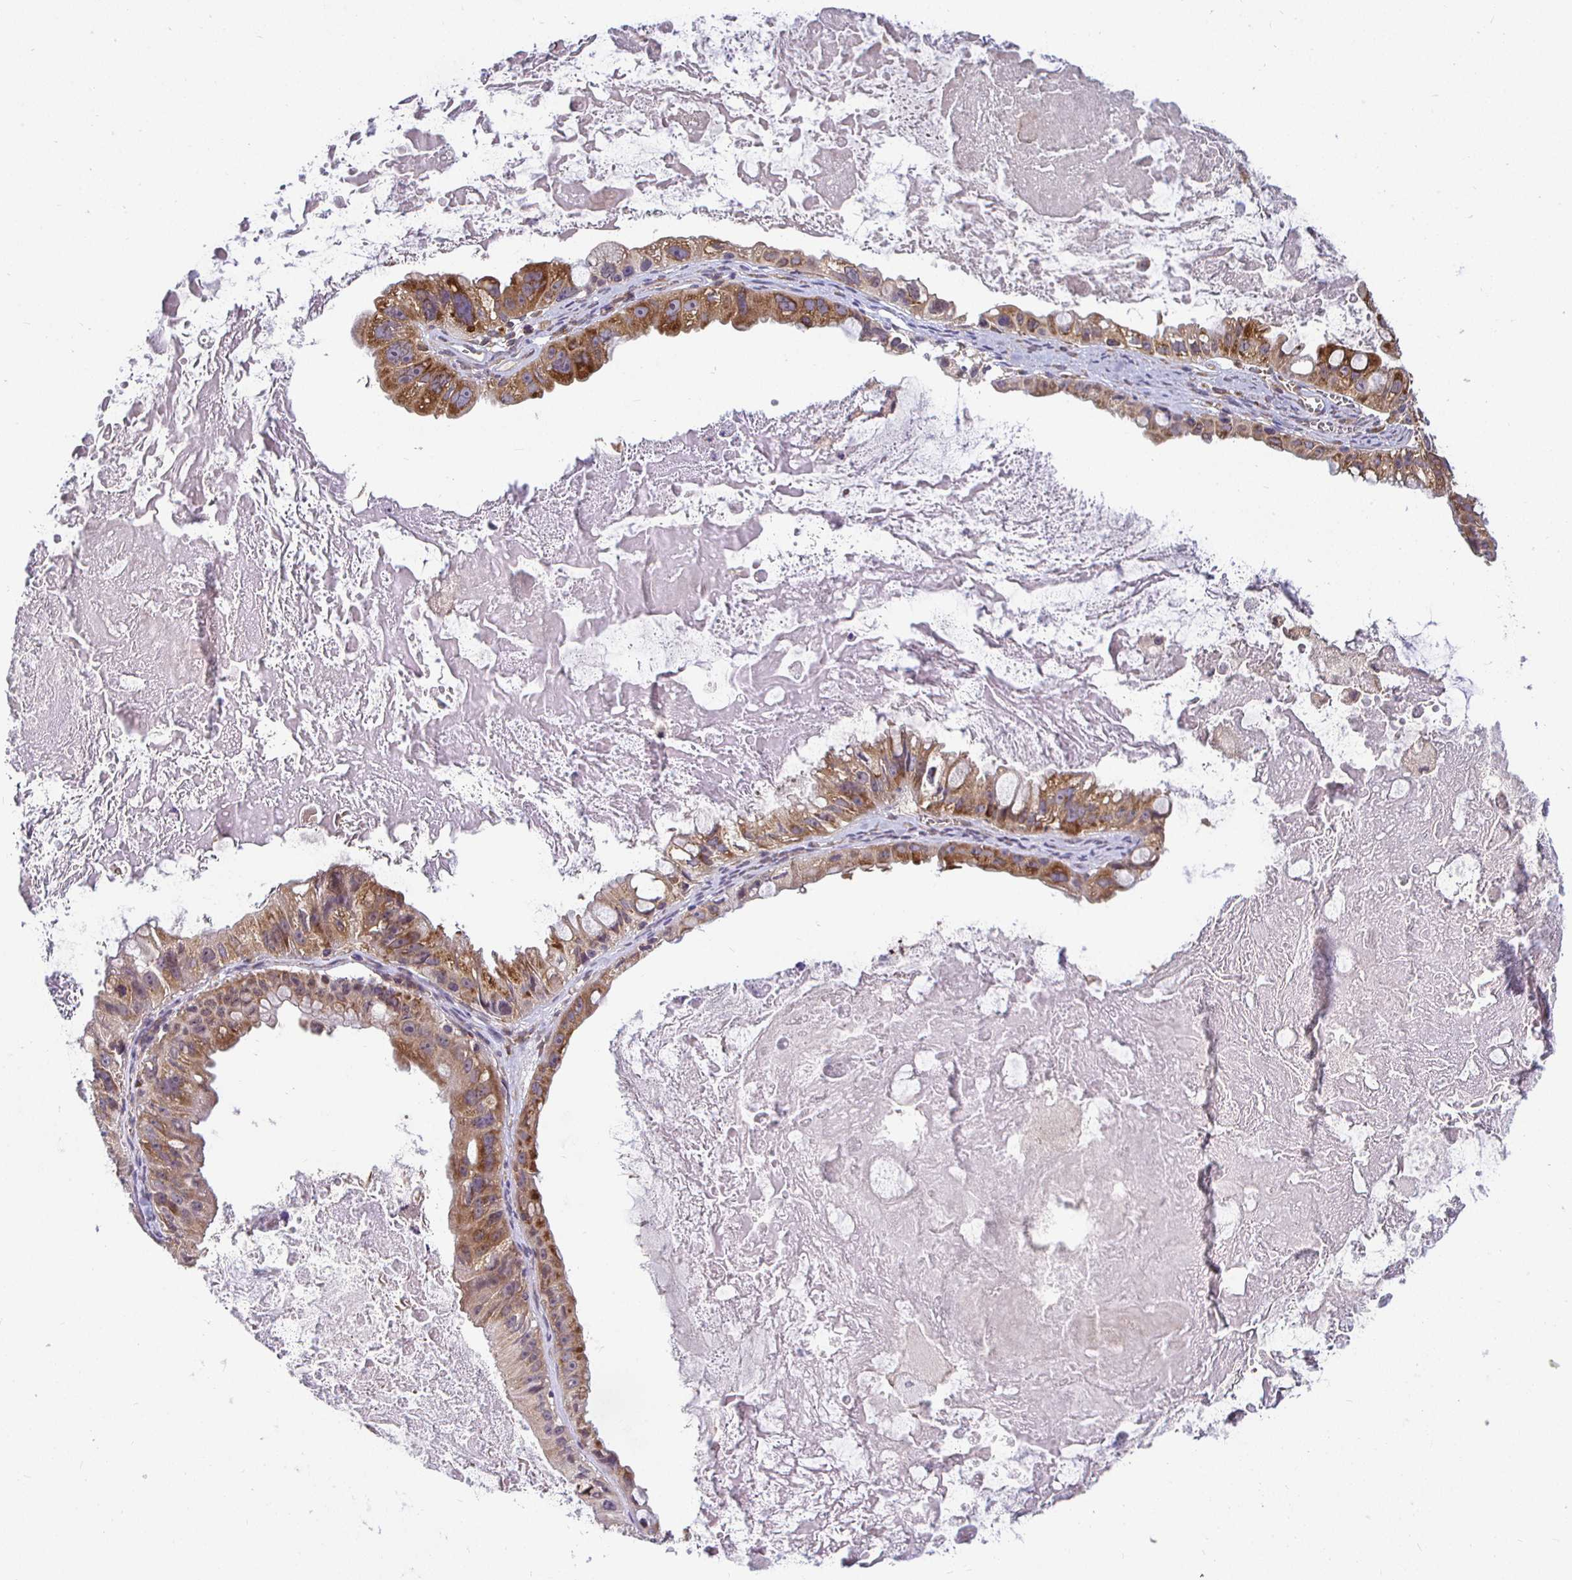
{"staining": {"intensity": "moderate", "quantity": "25%-75%", "location": "cytoplasmic/membranous"}, "tissue": "ovarian cancer", "cell_type": "Tumor cells", "image_type": "cancer", "snomed": [{"axis": "morphology", "description": "Cystadenocarcinoma, mucinous, NOS"}, {"axis": "topography", "description": "Ovary"}], "caption": "Tumor cells demonstrate moderate cytoplasmic/membranous expression in about 25%-75% of cells in ovarian cancer (mucinous cystadenocarcinoma).", "gene": "IRAK1", "patient": {"sex": "female", "age": 61}}